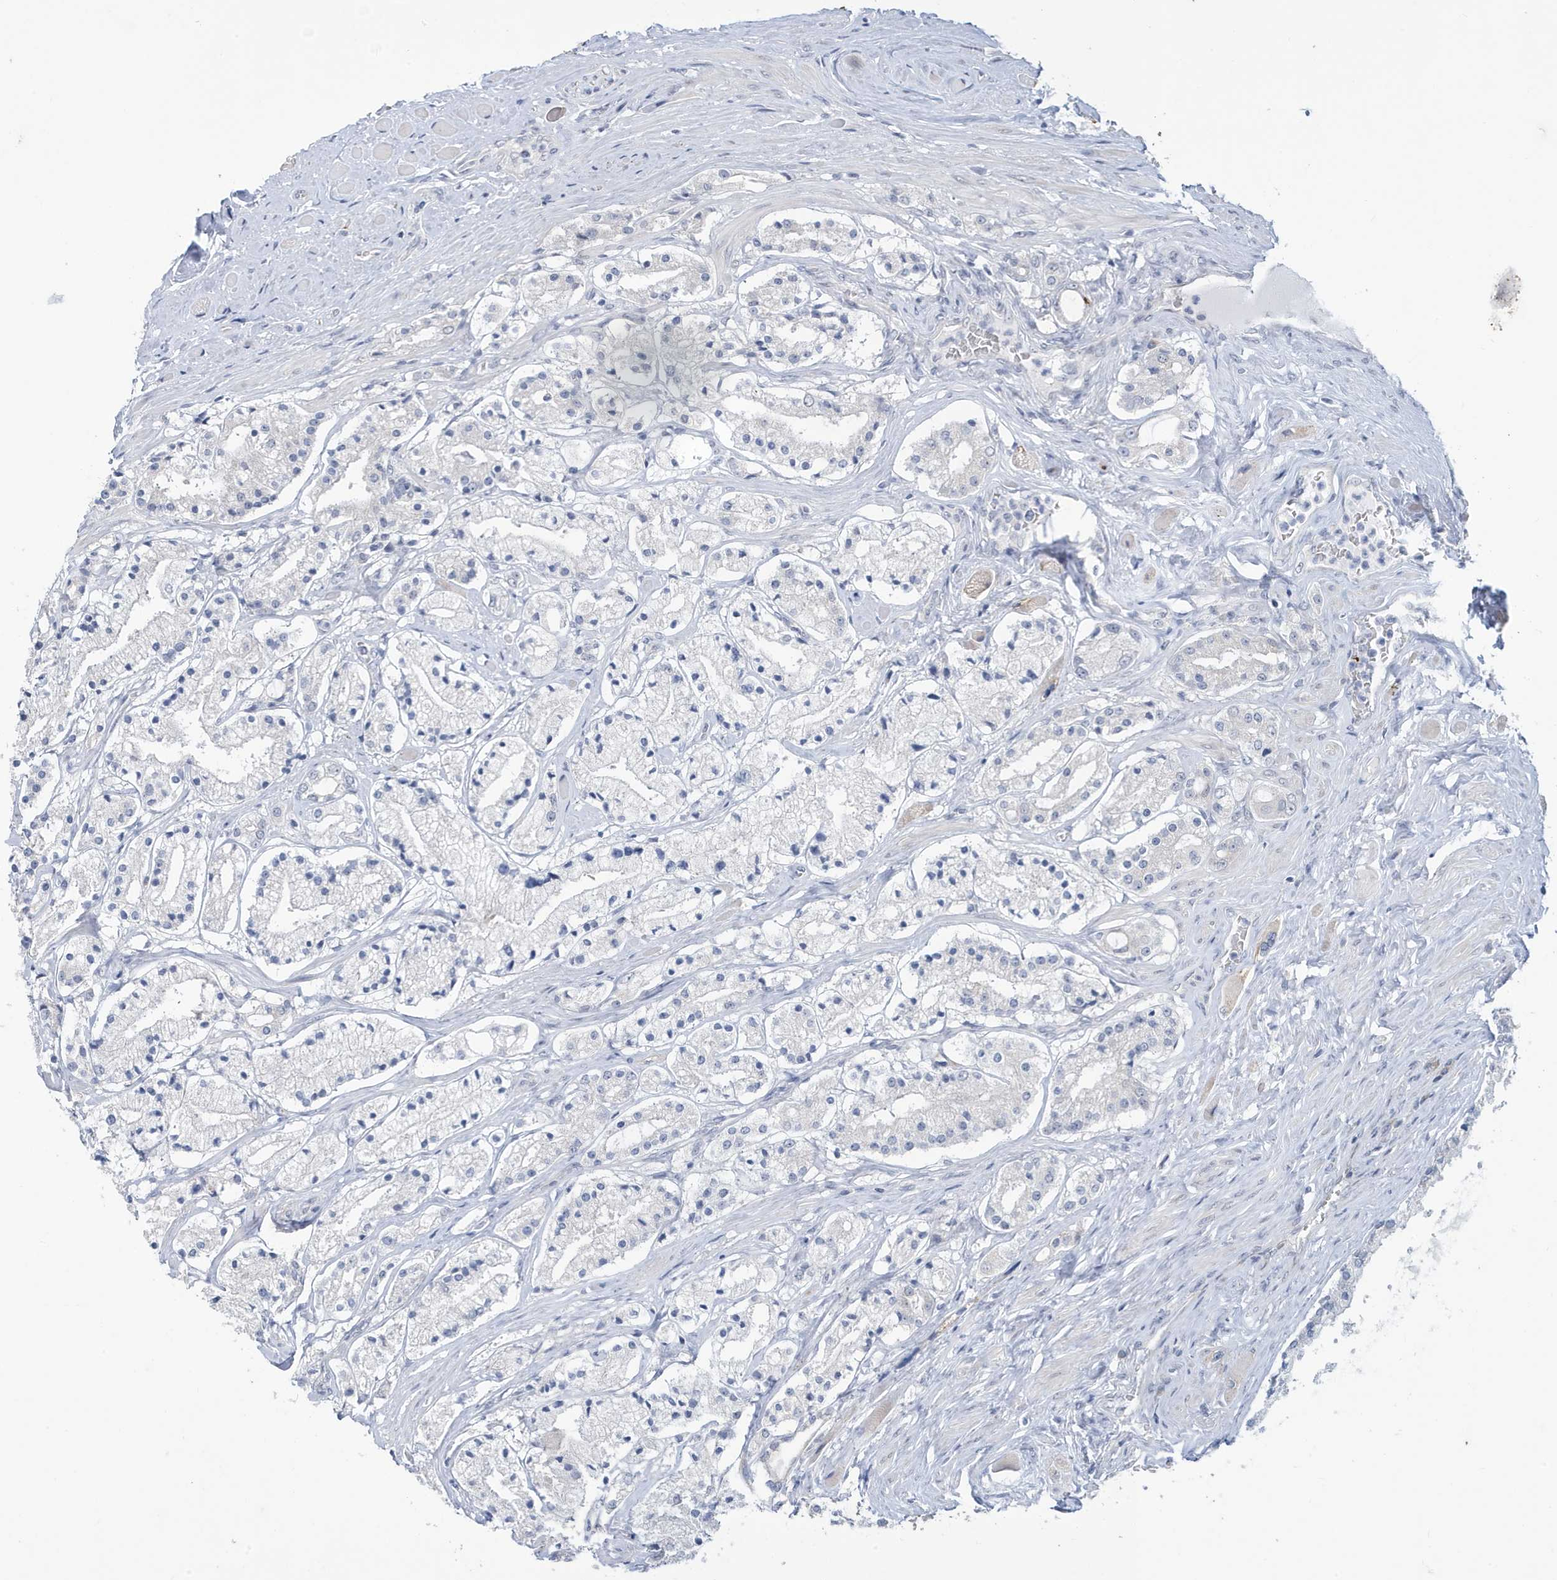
{"staining": {"intensity": "negative", "quantity": "none", "location": "none"}, "tissue": "prostate cancer", "cell_type": "Tumor cells", "image_type": "cancer", "snomed": [{"axis": "morphology", "description": "Adenocarcinoma, High grade"}, {"axis": "topography", "description": "Prostate"}], "caption": "This is an immunohistochemistry (IHC) image of prostate cancer (high-grade adenocarcinoma). There is no staining in tumor cells.", "gene": "ZNF654", "patient": {"sex": "male", "age": 64}}